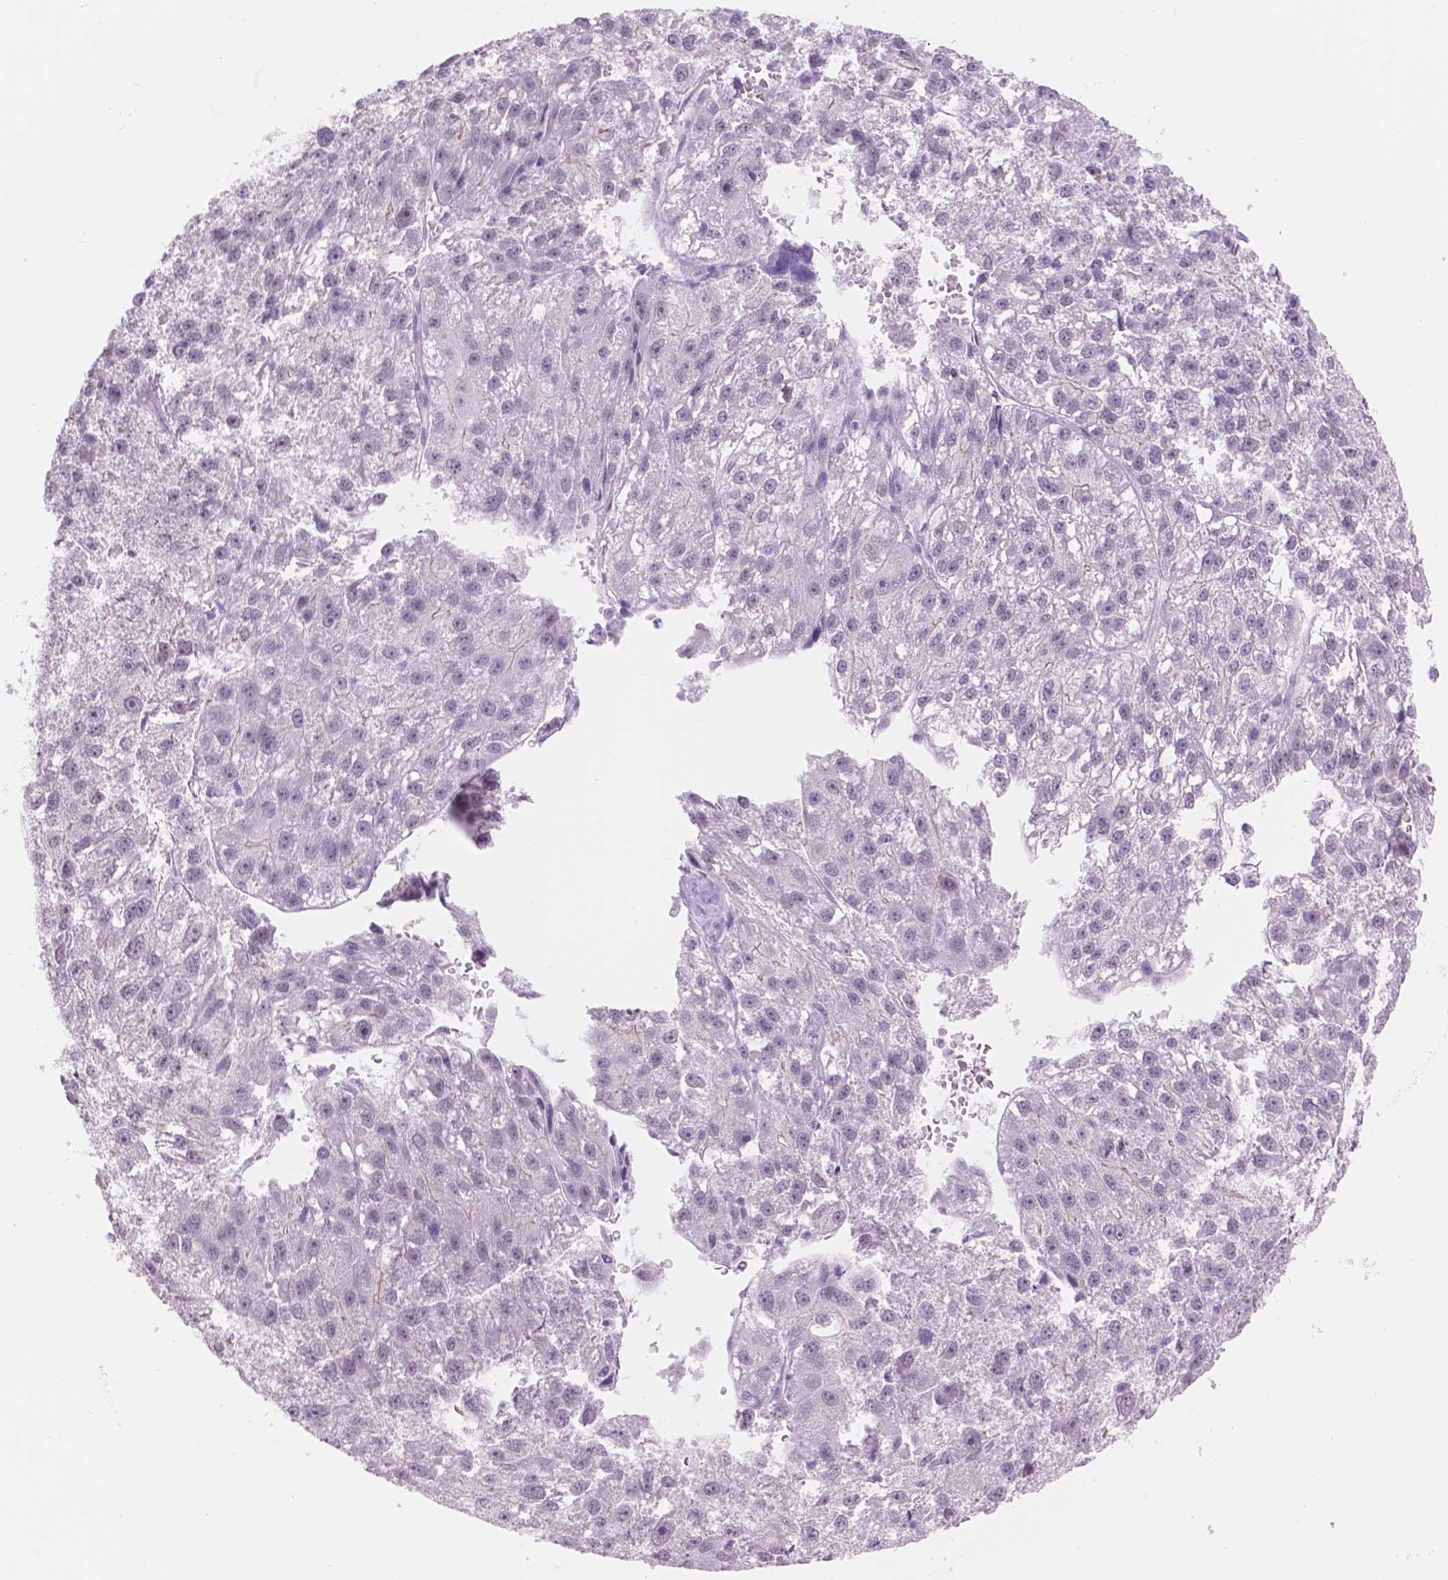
{"staining": {"intensity": "negative", "quantity": "none", "location": "none"}, "tissue": "liver cancer", "cell_type": "Tumor cells", "image_type": "cancer", "snomed": [{"axis": "morphology", "description": "Carcinoma, Hepatocellular, NOS"}, {"axis": "topography", "description": "Liver"}], "caption": "DAB (3,3'-diaminobenzidine) immunohistochemical staining of liver cancer (hepatocellular carcinoma) displays no significant positivity in tumor cells.", "gene": "DCC", "patient": {"sex": "female", "age": 70}}